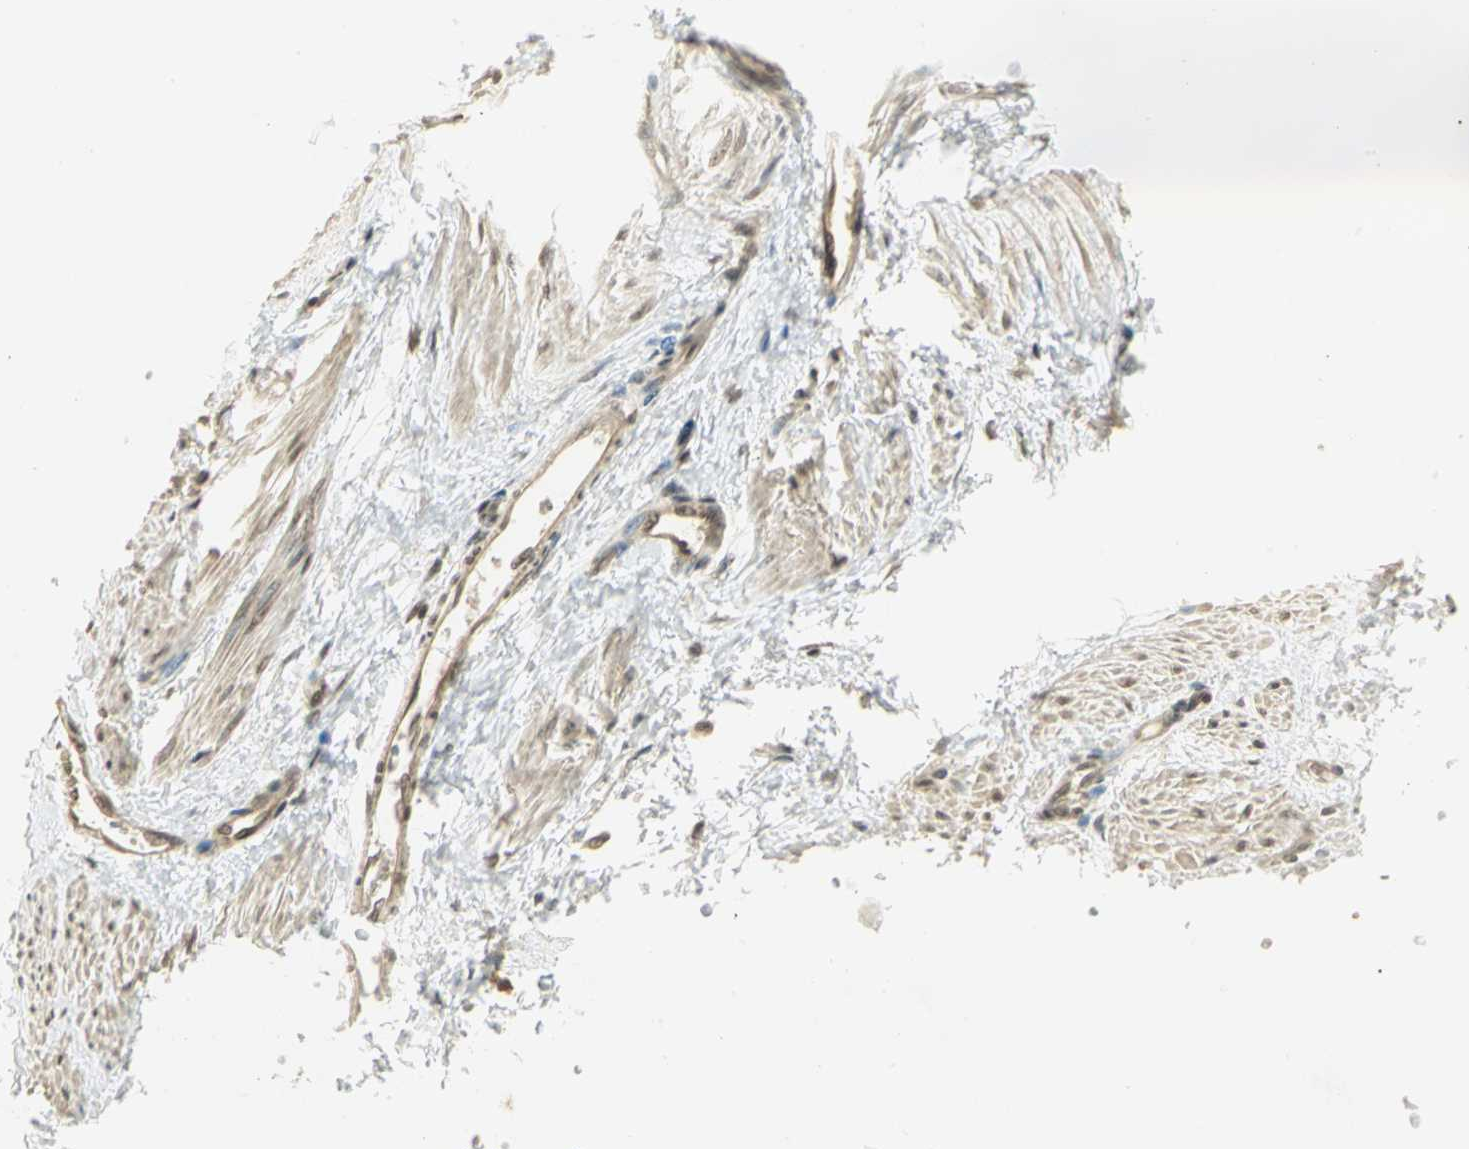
{"staining": {"intensity": "weak", "quantity": ">75%", "location": "cytoplasmic/membranous"}, "tissue": "smooth muscle", "cell_type": "Smooth muscle cells", "image_type": "normal", "snomed": [{"axis": "morphology", "description": "Normal tissue, NOS"}, {"axis": "topography", "description": "Smooth muscle"}, {"axis": "topography", "description": "Uterus"}], "caption": "A brown stain labels weak cytoplasmic/membranous staining of a protein in smooth muscle cells of benign smooth muscle.", "gene": "CDC34", "patient": {"sex": "female", "age": 39}}